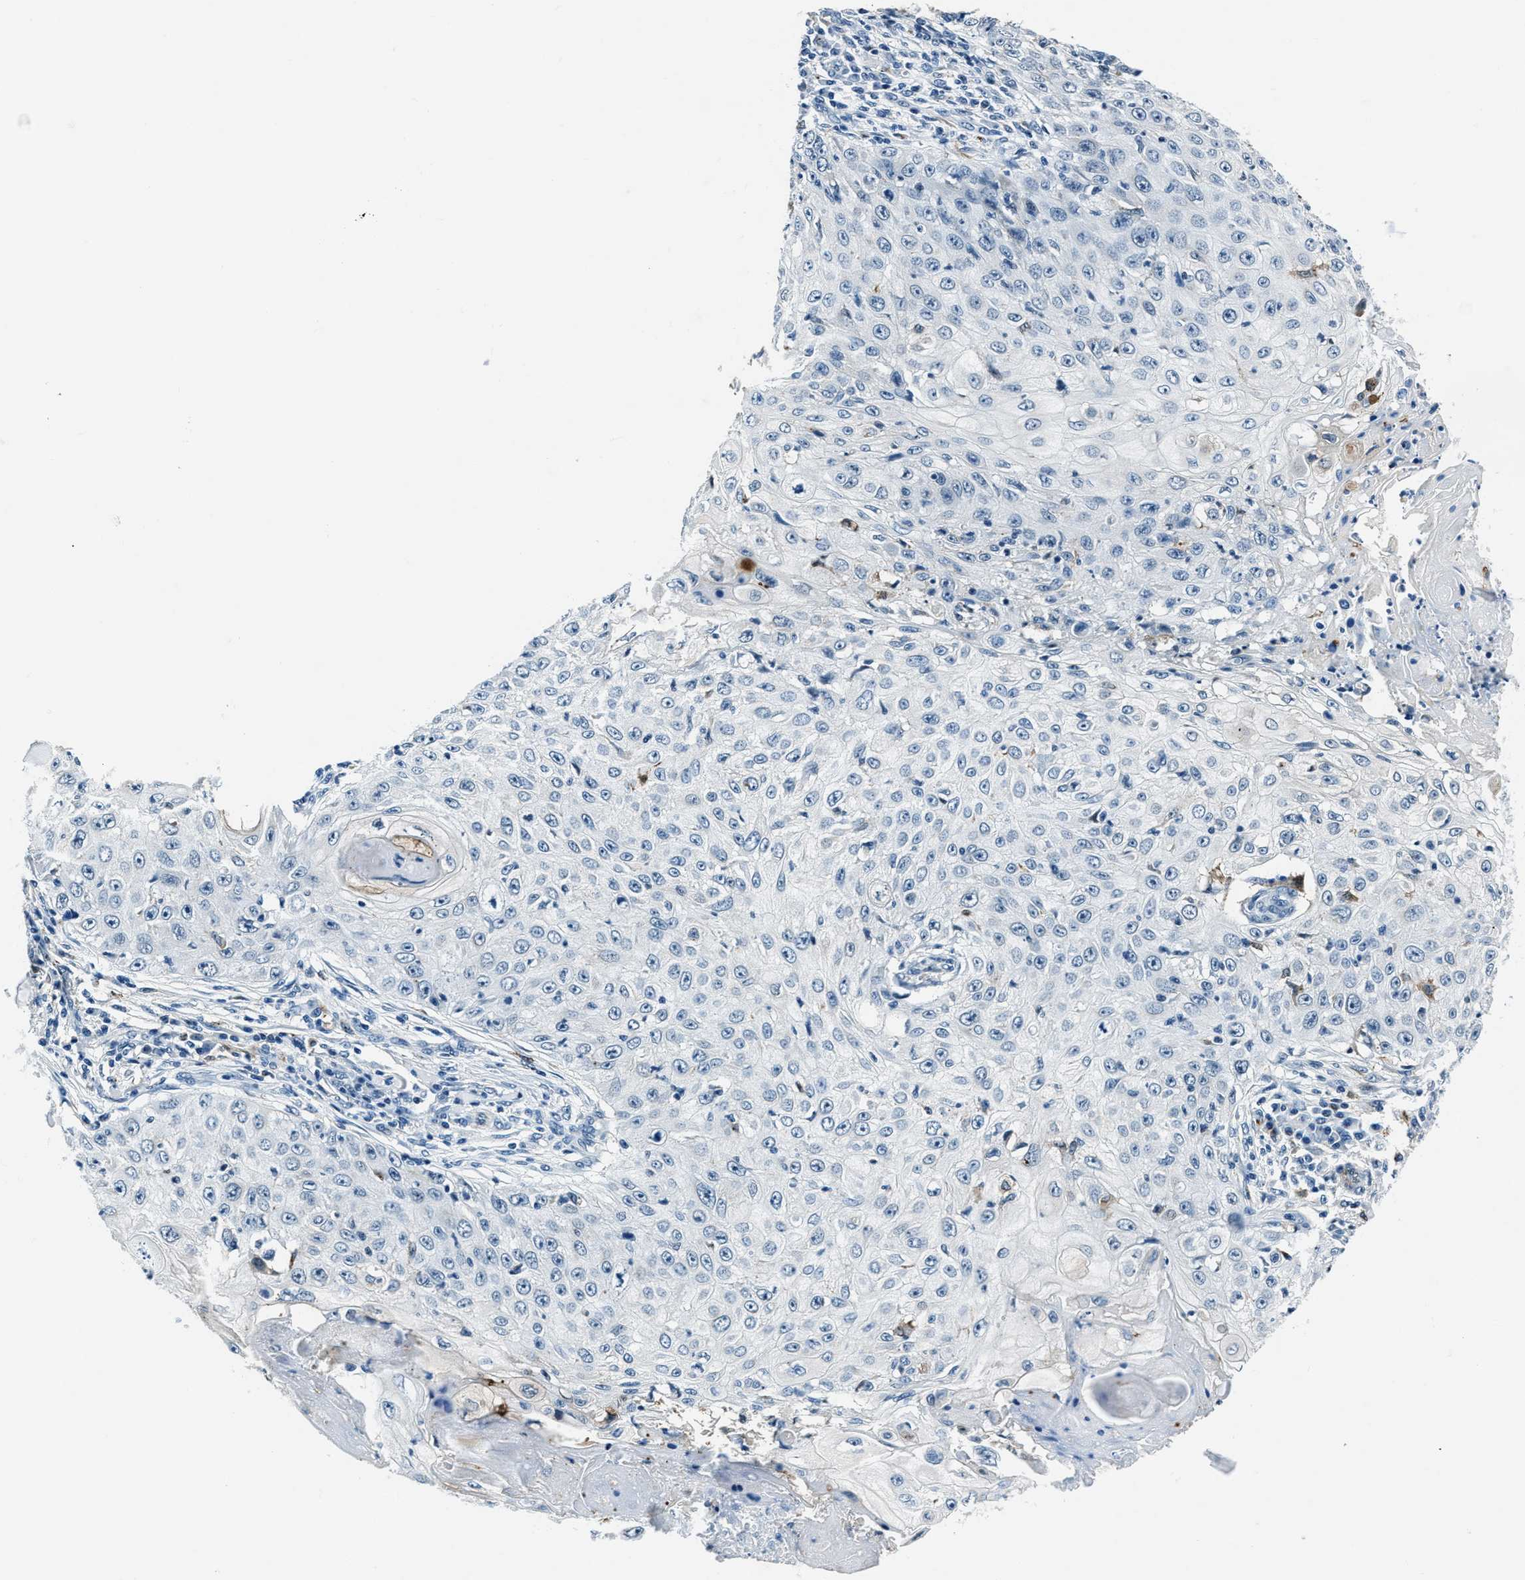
{"staining": {"intensity": "negative", "quantity": "none", "location": "none"}, "tissue": "skin cancer", "cell_type": "Tumor cells", "image_type": "cancer", "snomed": [{"axis": "morphology", "description": "Squamous cell carcinoma, NOS"}, {"axis": "topography", "description": "Skin"}], "caption": "Image shows no protein positivity in tumor cells of skin cancer (squamous cell carcinoma) tissue.", "gene": "PTPDC1", "patient": {"sex": "male", "age": 86}}